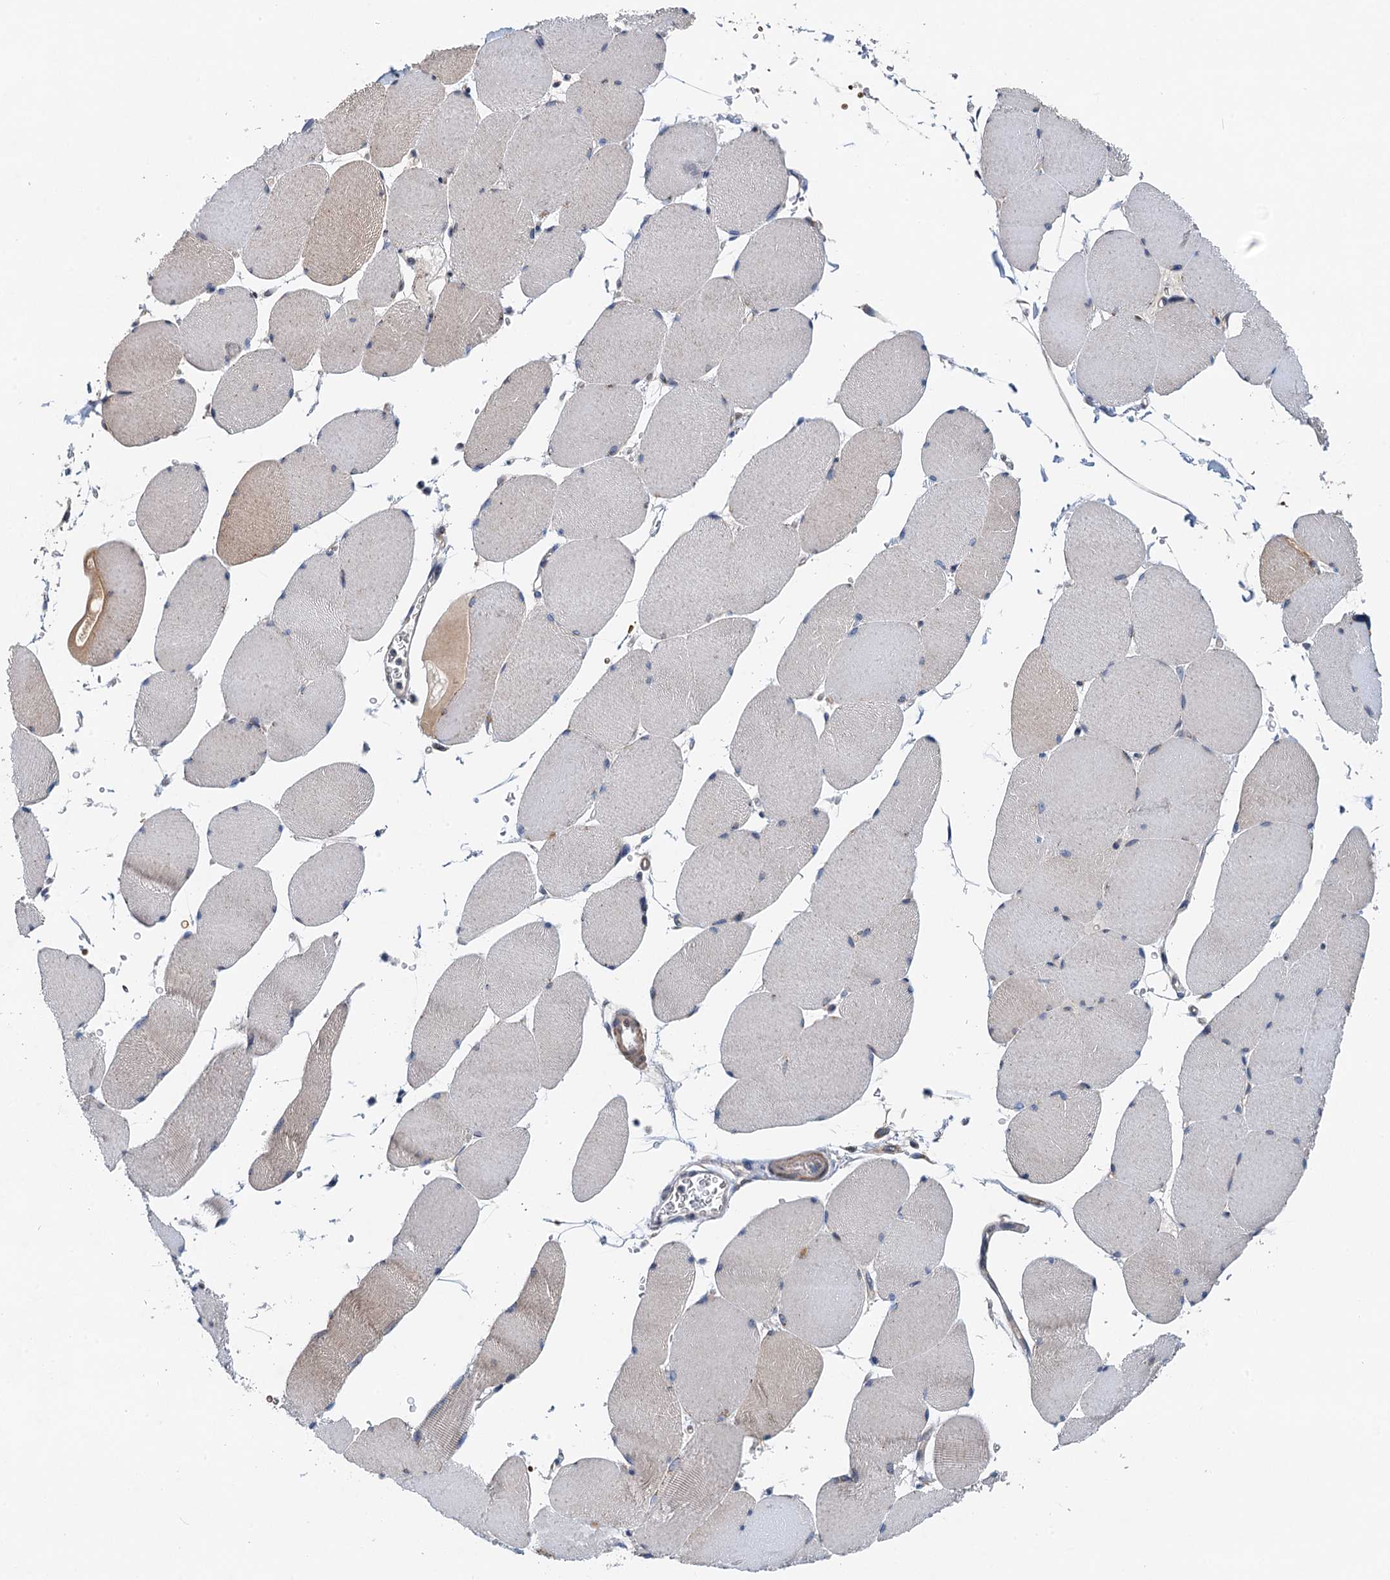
{"staining": {"intensity": "negative", "quantity": "none", "location": "none"}, "tissue": "skeletal muscle", "cell_type": "Myocytes", "image_type": "normal", "snomed": [{"axis": "morphology", "description": "Normal tissue, NOS"}, {"axis": "topography", "description": "Skeletal muscle"}, {"axis": "topography", "description": "Head-Neck"}], "caption": "Immunohistochemical staining of normal human skeletal muscle reveals no significant staining in myocytes. (Immunohistochemistry, brightfield microscopy, high magnification).", "gene": "NBEA", "patient": {"sex": "male", "age": 66}}